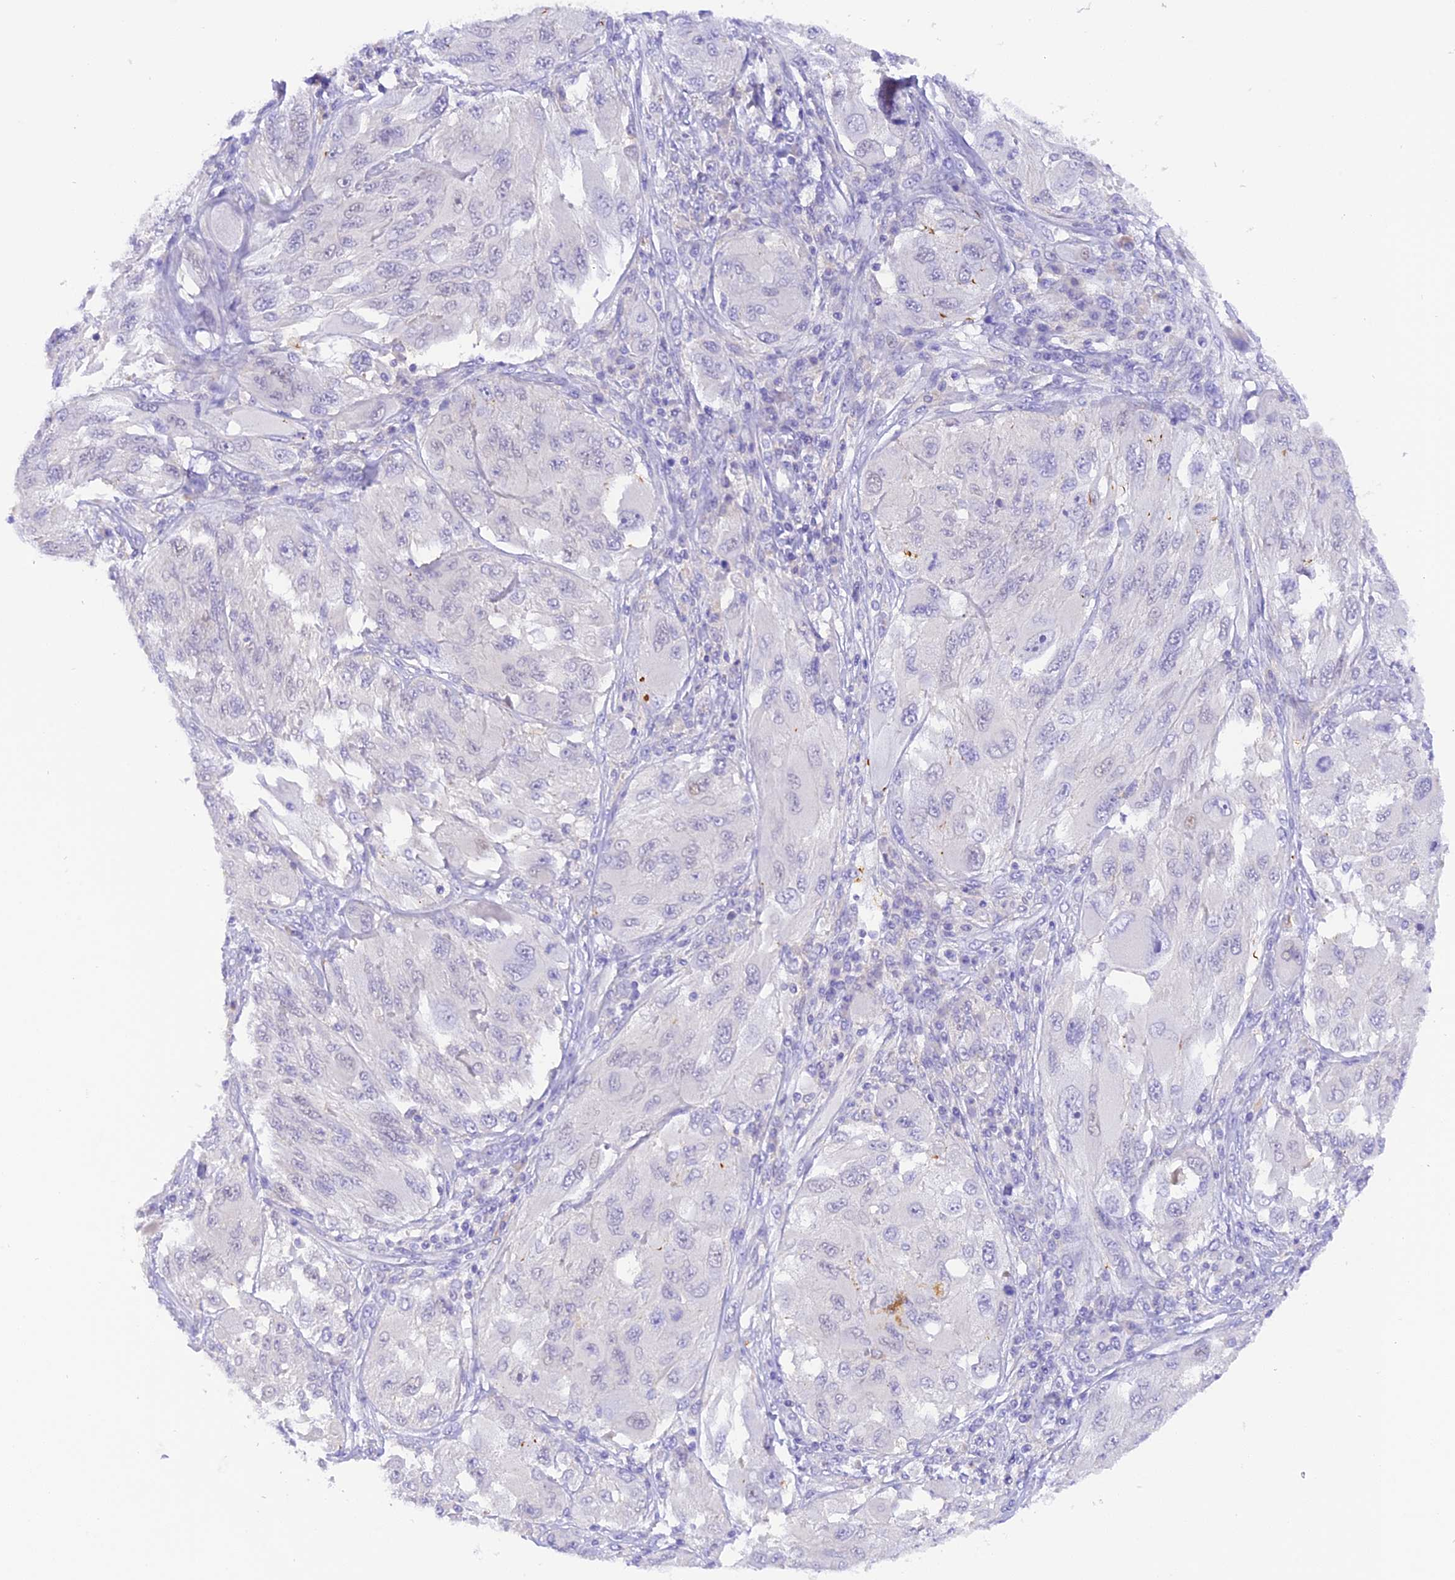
{"staining": {"intensity": "negative", "quantity": "none", "location": "none"}, "tissue": "melanoma", "cell_type": "Tumor cells", "image_type": "cancer", "snomed": [{"axis": "morphology", "description": "Malignant melanoma, NOS"}, {"axis": "topography", "description": "Skin"}], "caption": "High magnification brightfield microscopy of melanoma stained with DAB (brown) and counterstained with hematoxylin (blue): tumor cells show no significant positivity. Brightfield microscopy of immunohistochemistry stained with DAB (brown) and hematoxylin (blue), captured at high magnification.", "gene": "COL6A5", "patient": {"sex": "female", "age": 91}}